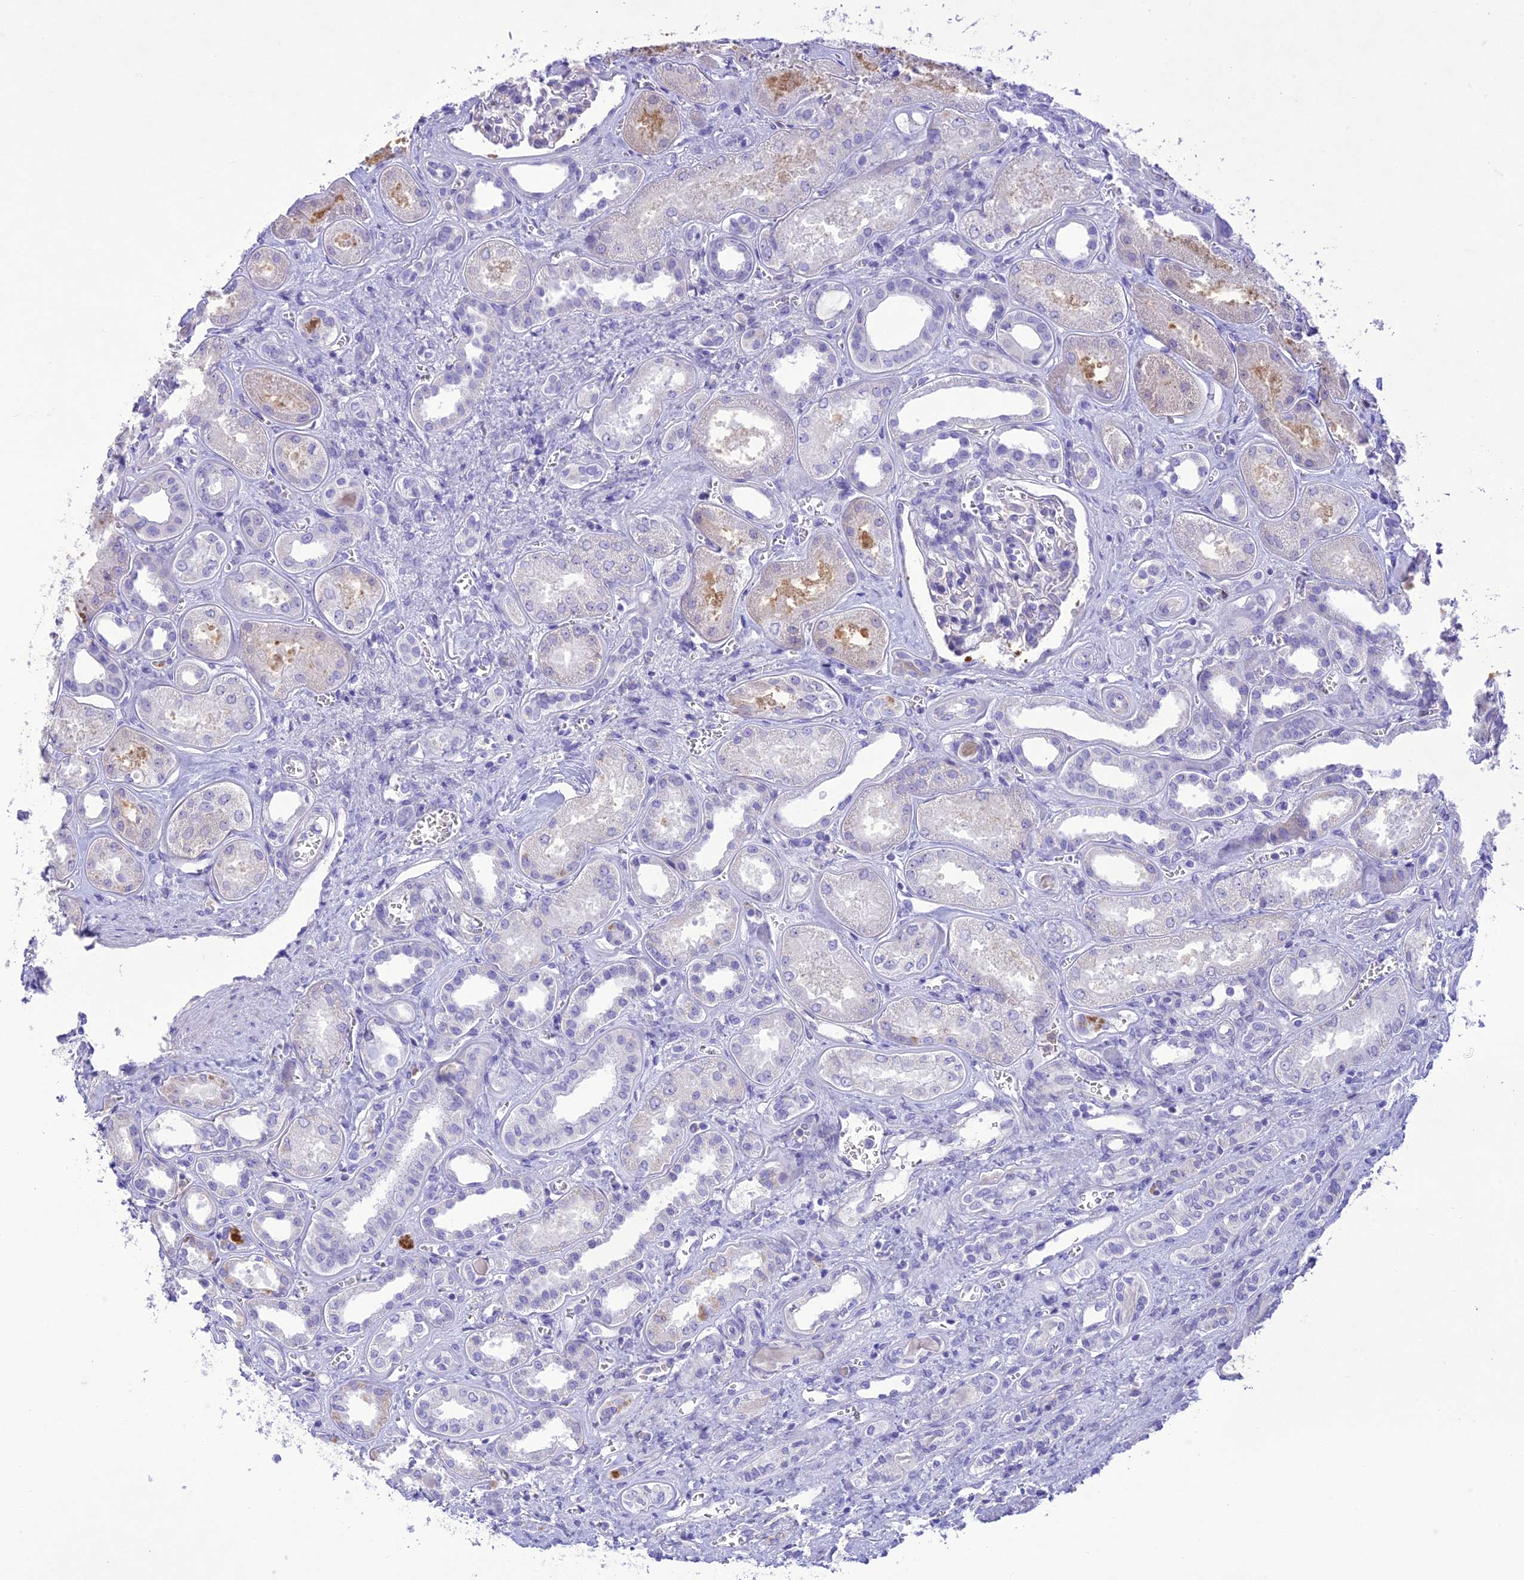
{"staining": {"intensity": "negative", "quantity": "none", "location": "none"}, "tissue": "kidney", "cell_type": "Cells in glomeruli", "image_type": "normal", "snomed": [{"axis": "morphology", "description": "Normal tissue, NOS"}, {"axis": "morphology", "description": "Adenocarcinoma, NOS"}, {"axis": "topography", "description": "Kidney"}], "caption": "This is an immunohistochemistry (IHC) photomicrograph of benign human kidney. There is no staining in cells in glomeruli.", "gene": "SLC13A5", "patient": {"sex": "female", "age": 68}}